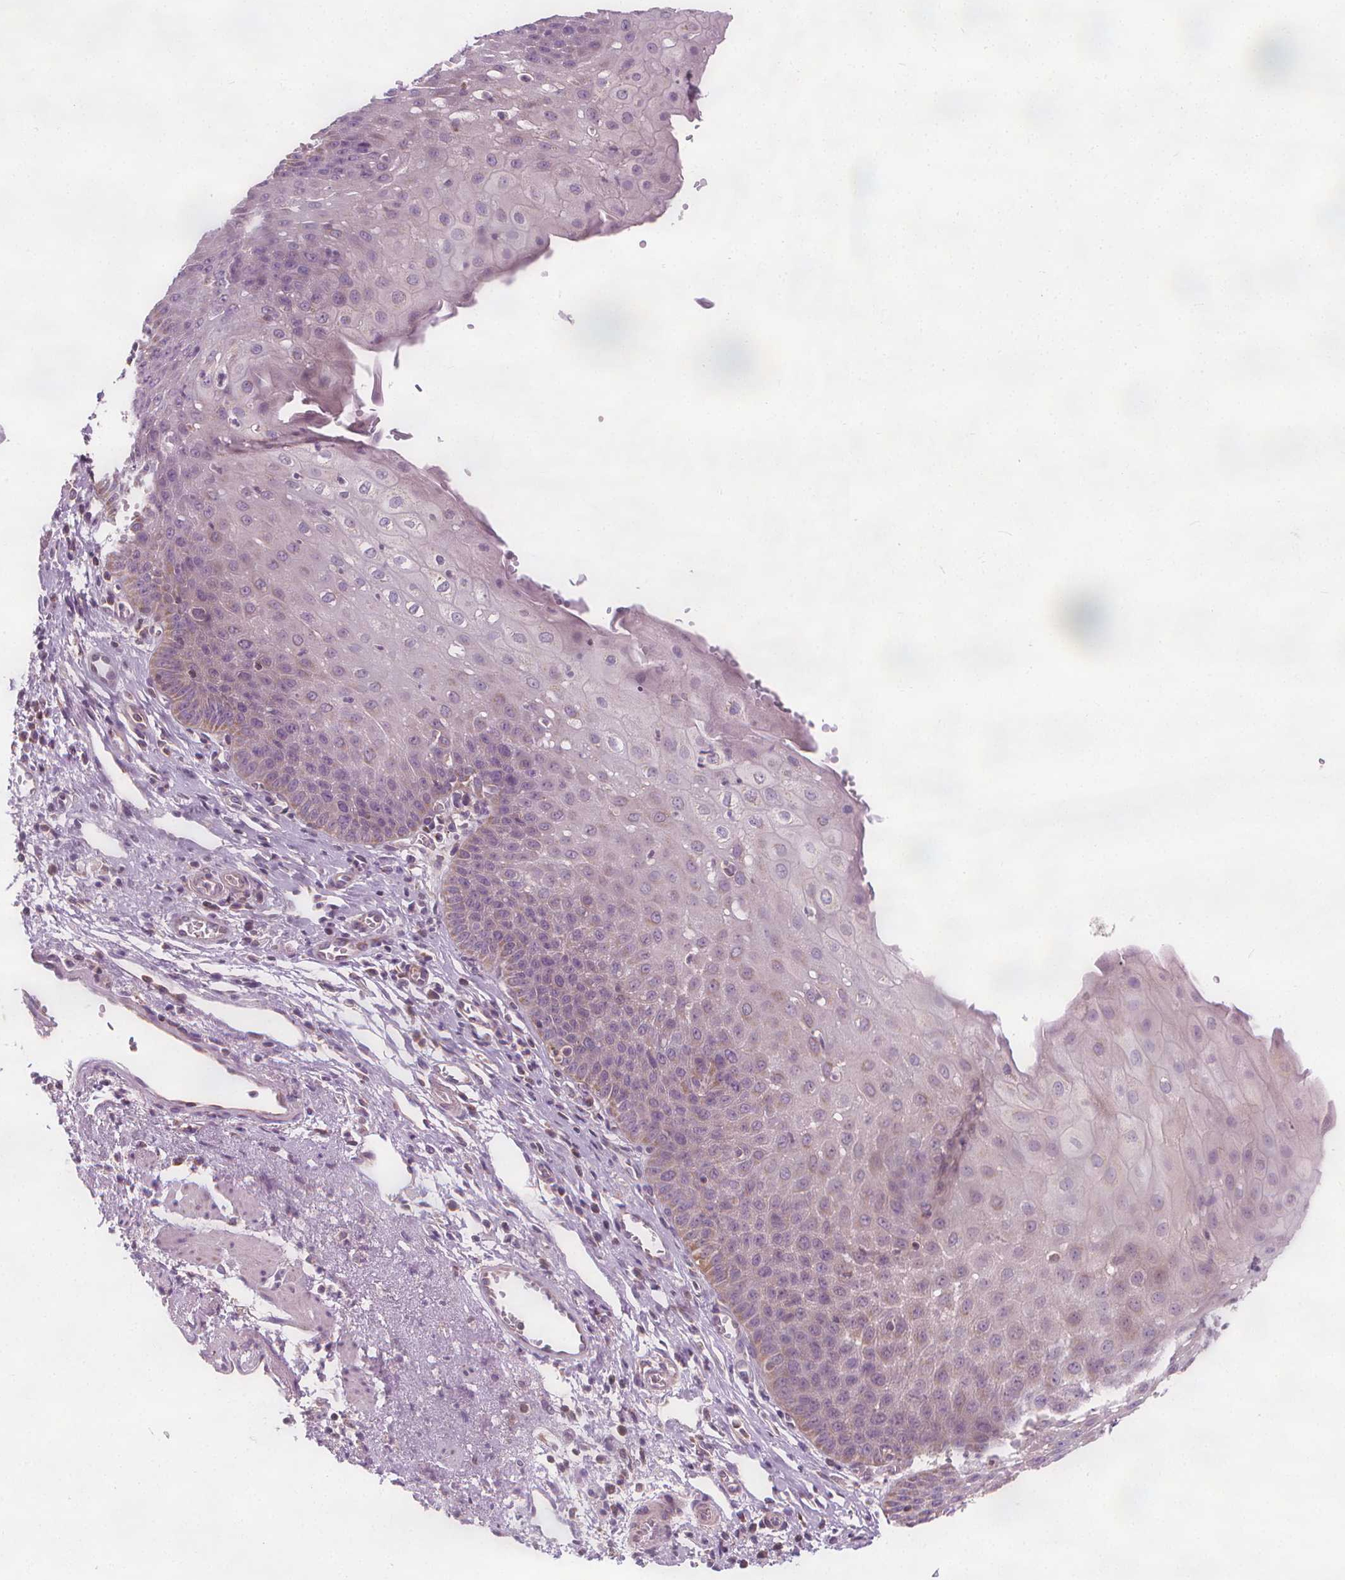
{"staining": {"intensity": "negative", "quantity": "none", "location": "none"}, "tissue": "esophagus", "cell_type": "Squamous epithelial cells", "image_type": "normal", "snomed": [{"axis": "morphology", "description": "Normal tissue, NOS"}, {"axis": "topography", "description": "Esophagus"}], "caption": "Immunohistochemistry image of benign esophagus: human esophagus stained with DAB (3,3'-diaminobenzidine) reveals no significant protein positivity in squamous epithelial cells.", "gene": "RAB20", "patient": {"sex": "male", "age": 71}}